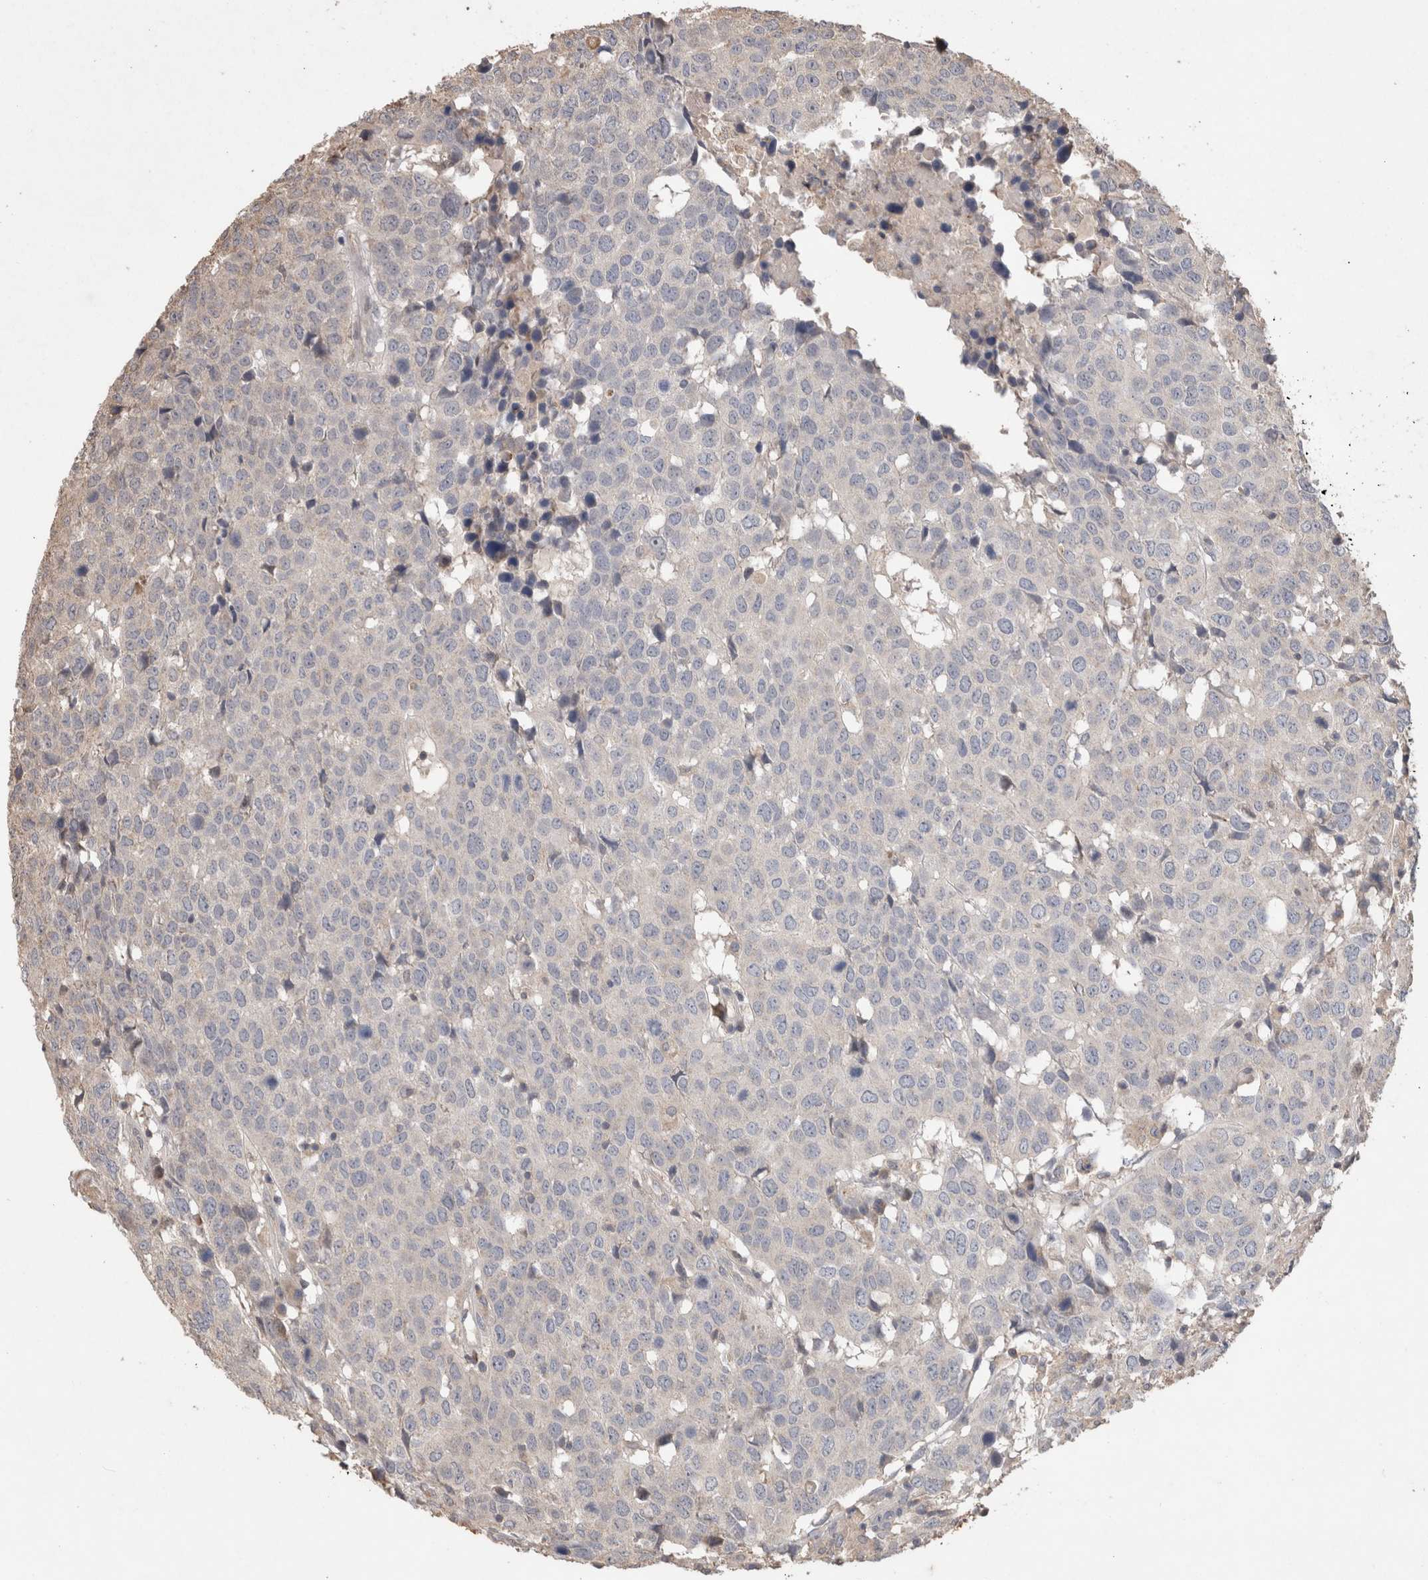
{"staining": {"intensity": "negative", "quantity": "none", "location": "none"}, "tissue": "head and neck cancer", "cell_type": "Tumor cells", "image_type": "cancer", "snomed": [{"axis": "morphology", "description": "Squamous cell carcinoma, NOS"}, {"axis": "topography", "description": "Head-Neck"}], "caption": "Protein analysis of squamous cell carcinoma (head and neck) demonstrates no significant positivity in tumor cells.", "gene": "TRIM5", "patient": {"sex": "male", "age": 66}}